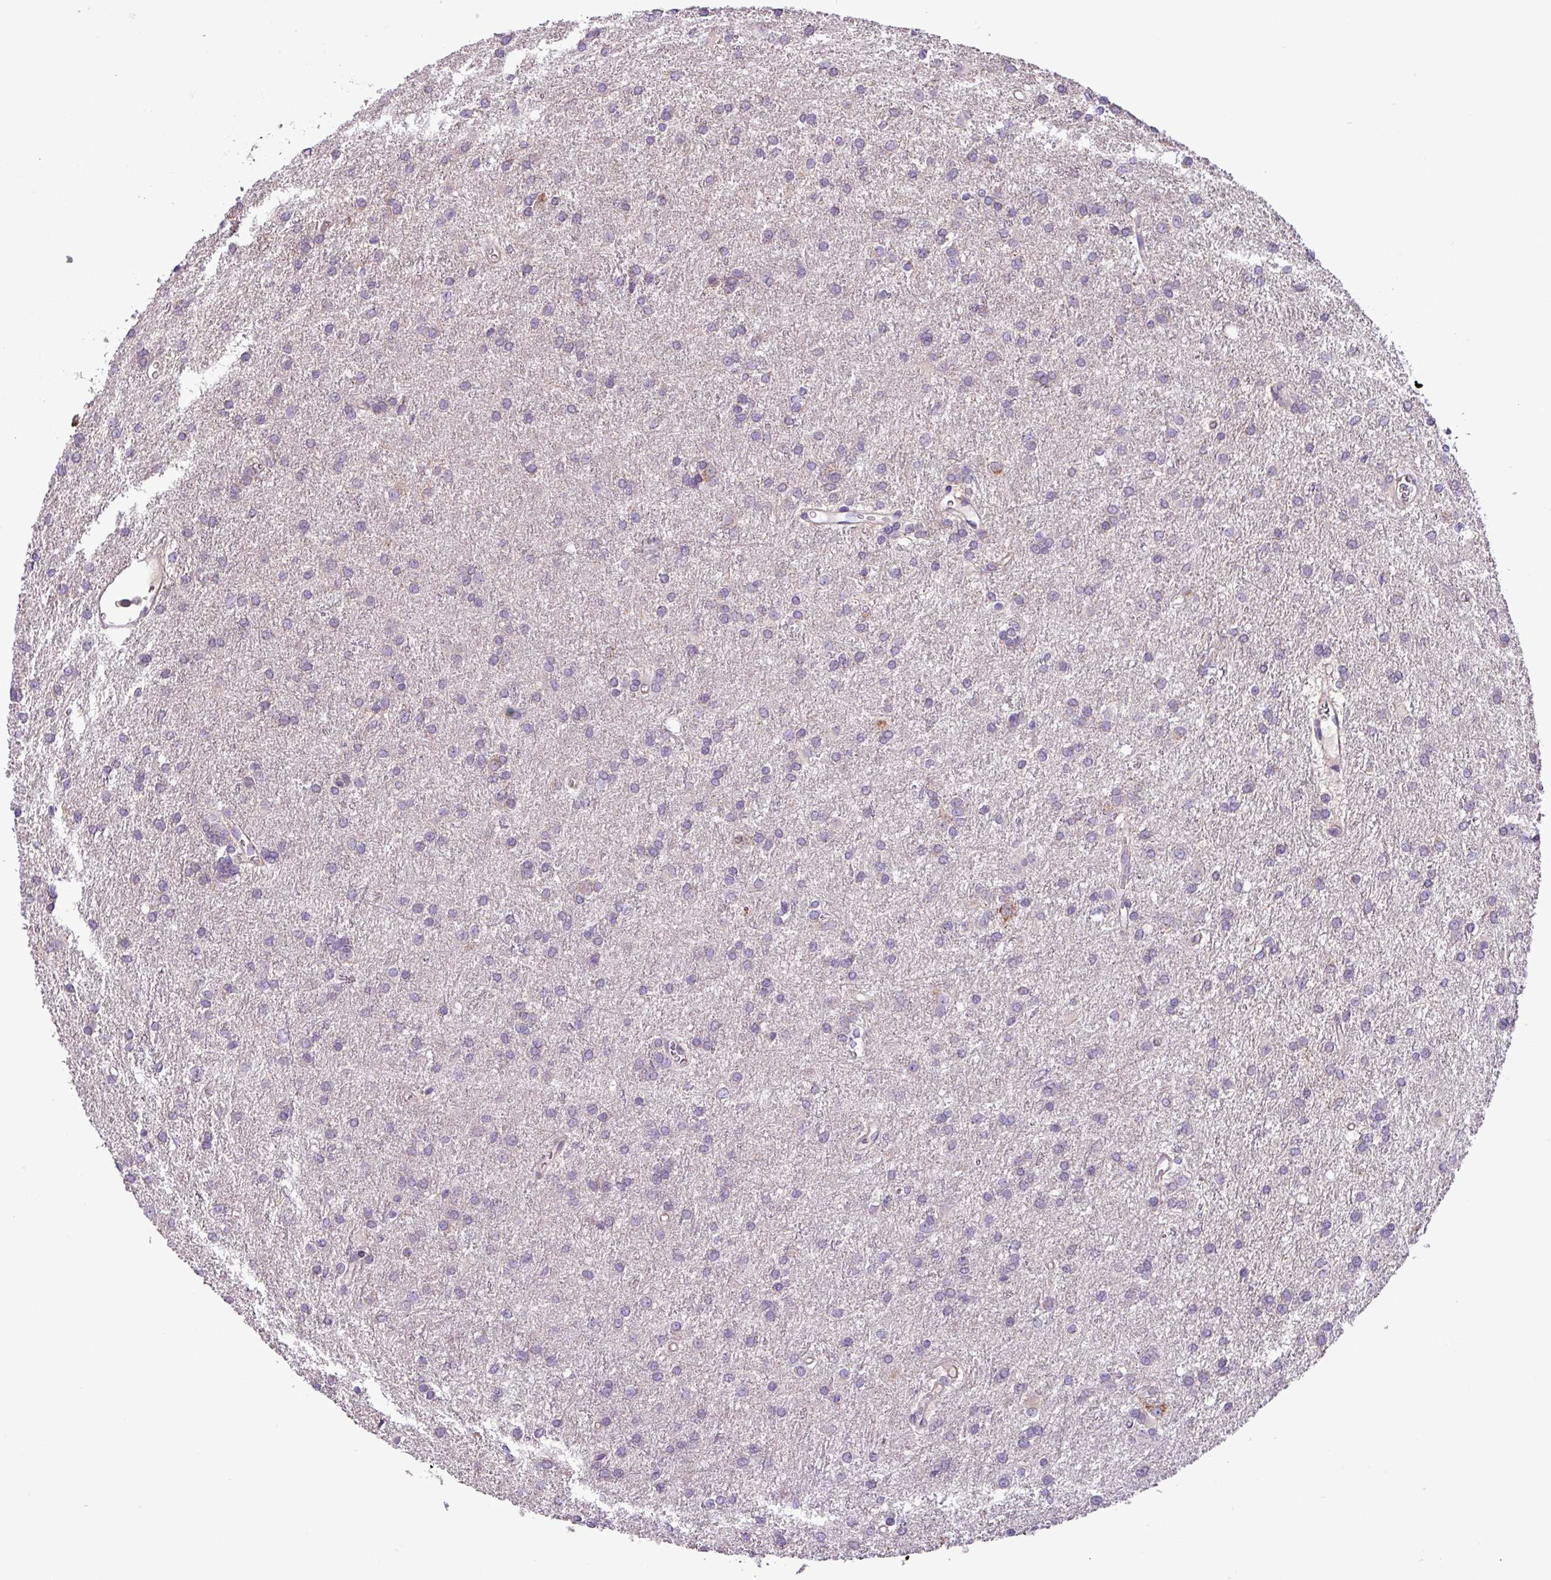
{"staining": {"intensity": "negative", "quantity": "none", "location": "none"}, "tissue": "glioma", "cell_type": "Tumor cells", "image_type": "cancer", "snomed": [{"axis": "morphology", "description": "Glioma, malignant, High grade"}, {"axis": "topography", "description": "Brain"}], "caption": "An image of human glioma is negative for staining in tumor cells.", "gene": "FAM183A", "patient": {"sex": "female", "age": 50}}